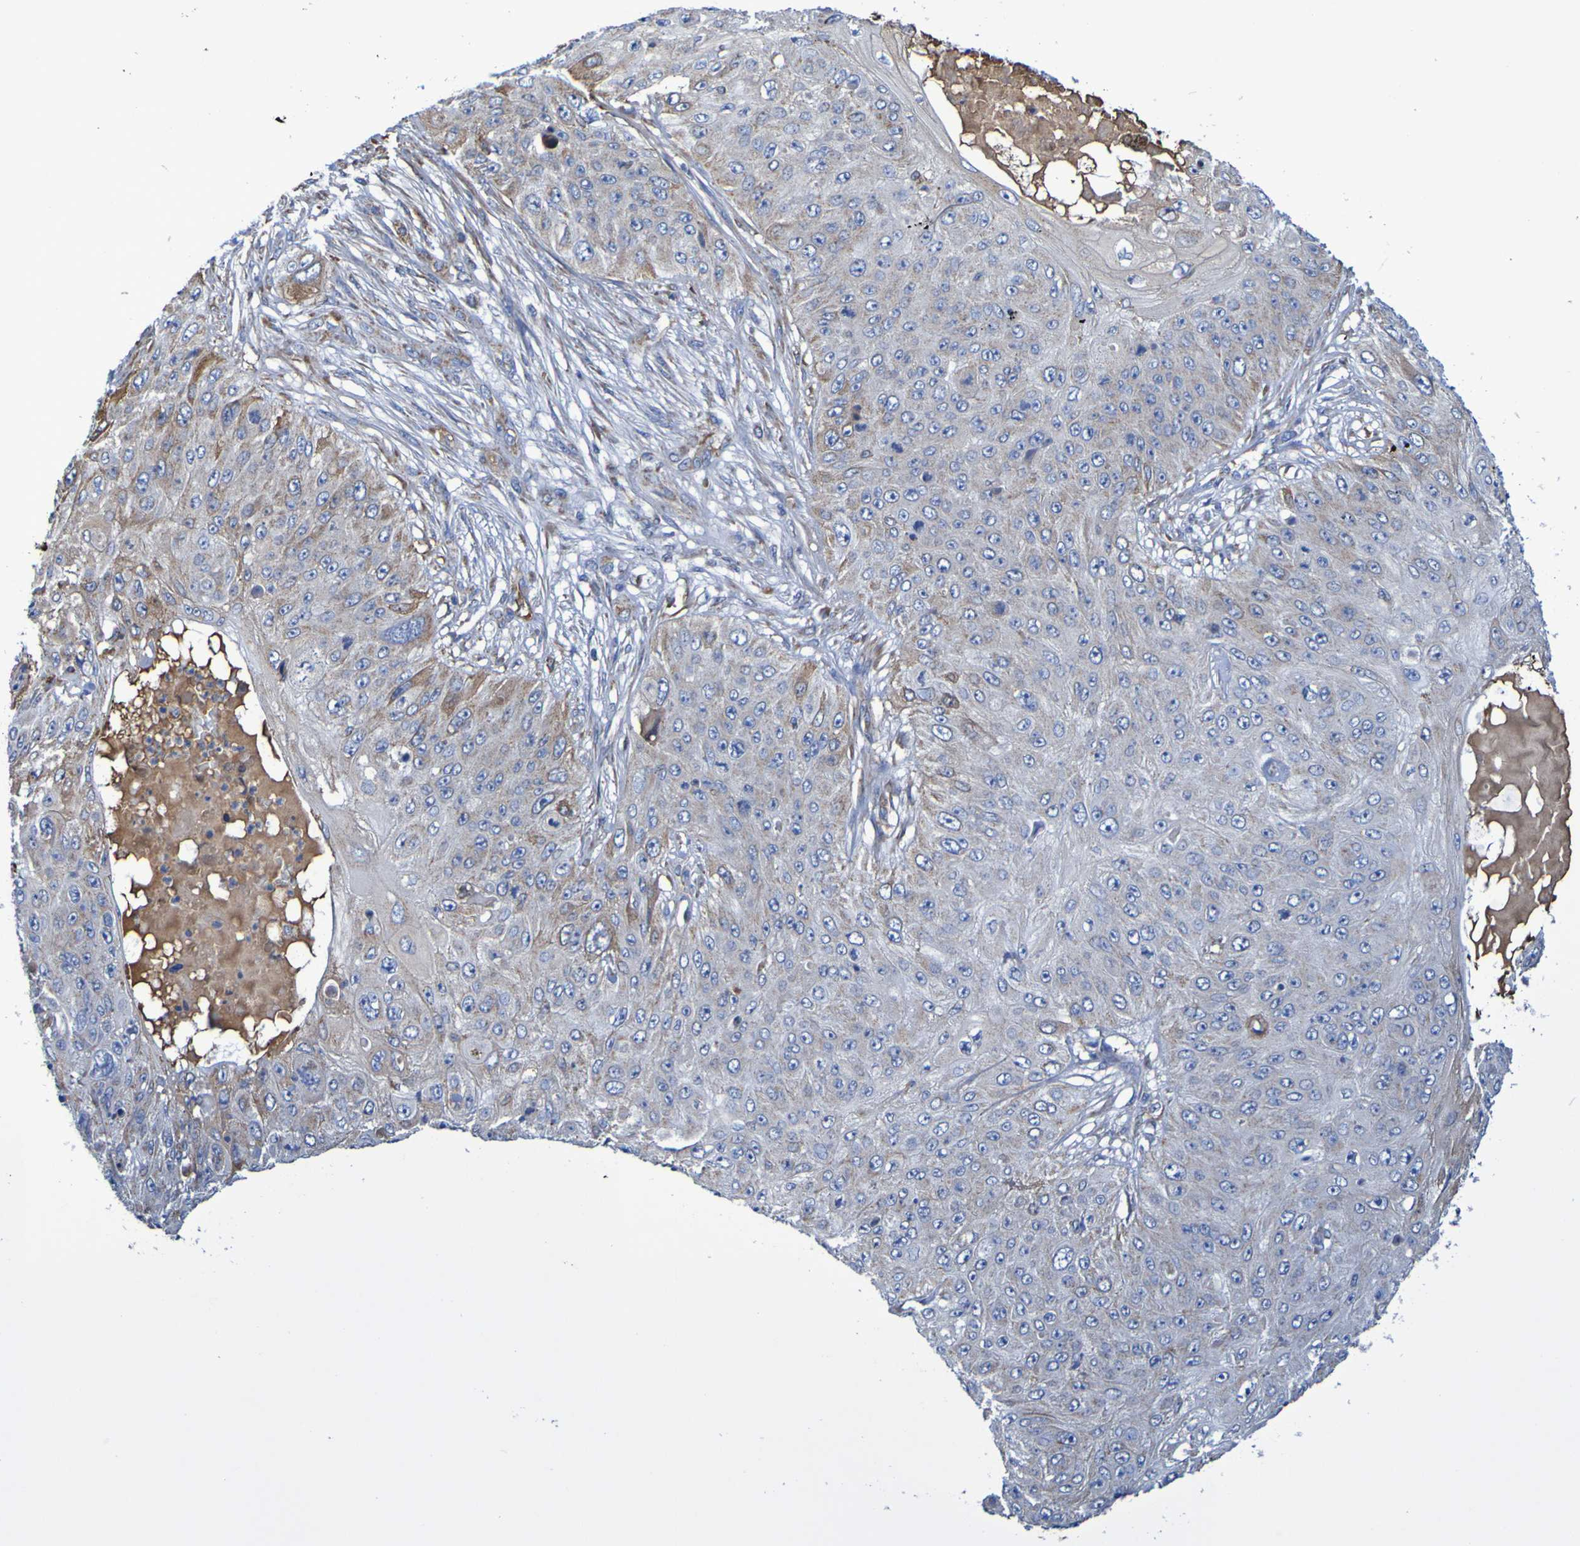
{"staining": {"intensity": "weak", "quantity": "25%-75%", "location": "cytoplasmic/membranous"}, "tissue": "skin cancer", "cell_type": "Tumor cells", "image_type": "cancer", "snomed": [{"axis": "morphology", "description": "Squamous cell carcinoma, NOS"}, {"axis": "topography", "description": "Skin"}], "caption": "Immunohistochemistry image of neoplastic tissue: squamous cell carcinoma (skin) stained using immunohistochemistry (IHC) demonstrates low levels of weak protein expression localized specifically in the cytoplasmic/membranous of tumor cells, appearing as a cytoplasmic/membranous brown color.", "gene": "CNTN2", "patient": {"sex": "female", "age": 80}}